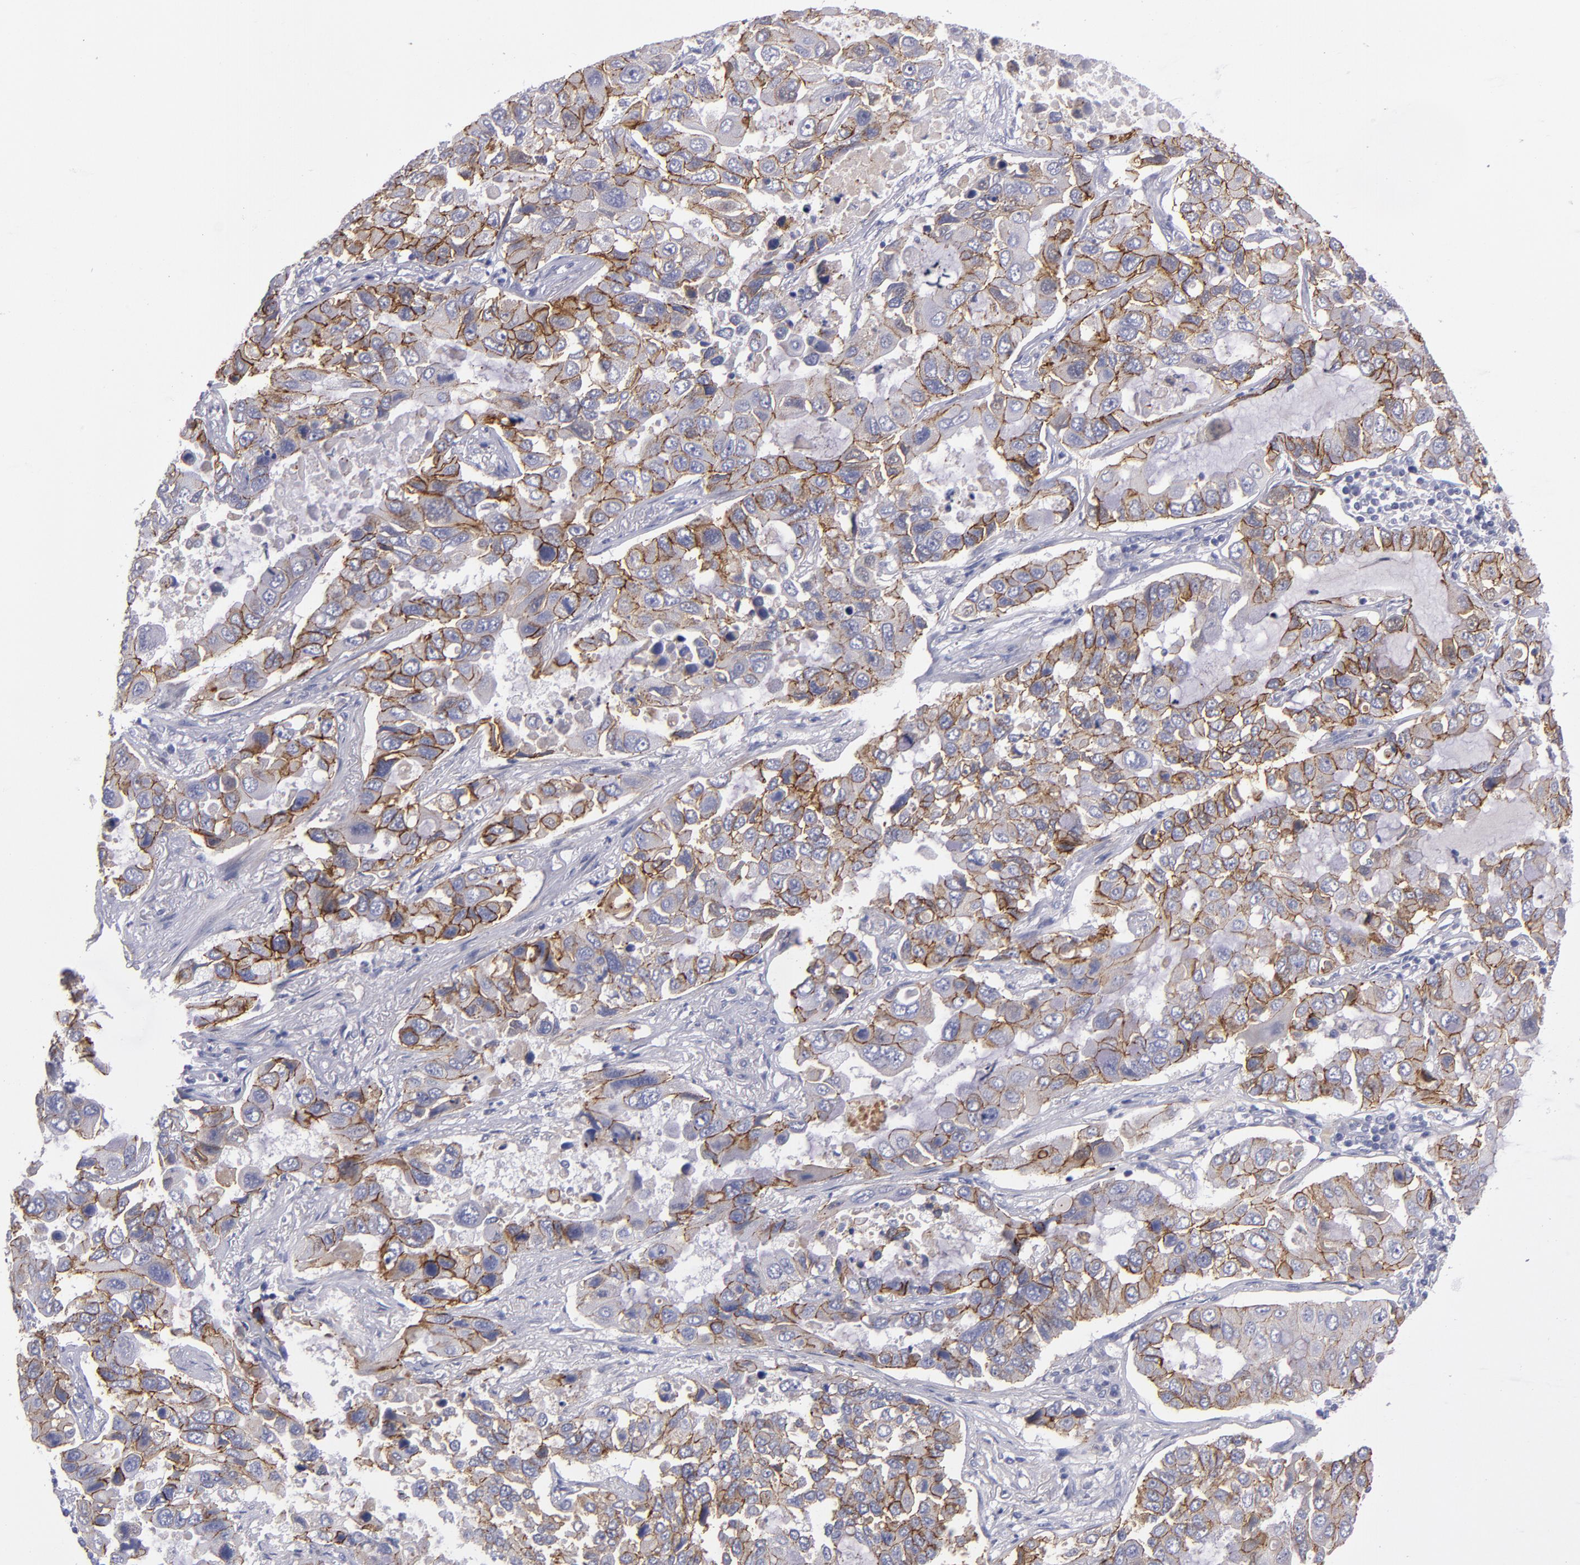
{"staining": {"intensity": "moderate", "quantity": ">75%", "location": "cytoplasmic/membranous"}, "tissue": "lung cancer", "cell_type": "Tumor cells", "image_type": "cancer", "snomed": [{"axis": "morphology", "description": "Adenocarcinoma, NOS"}, {"axis": "topography", "description": "Lung"}], "caption": "Protein expression analysis of lung adenocarcinoma exhibits moderate cytoplasmic/membranous positivity in approximately >75% of tumor cells. (Brightfield microscopy of DAB IHC at high magnification).", "gene": "CDH3", "patient": {"sex": "male", "age": 64}}